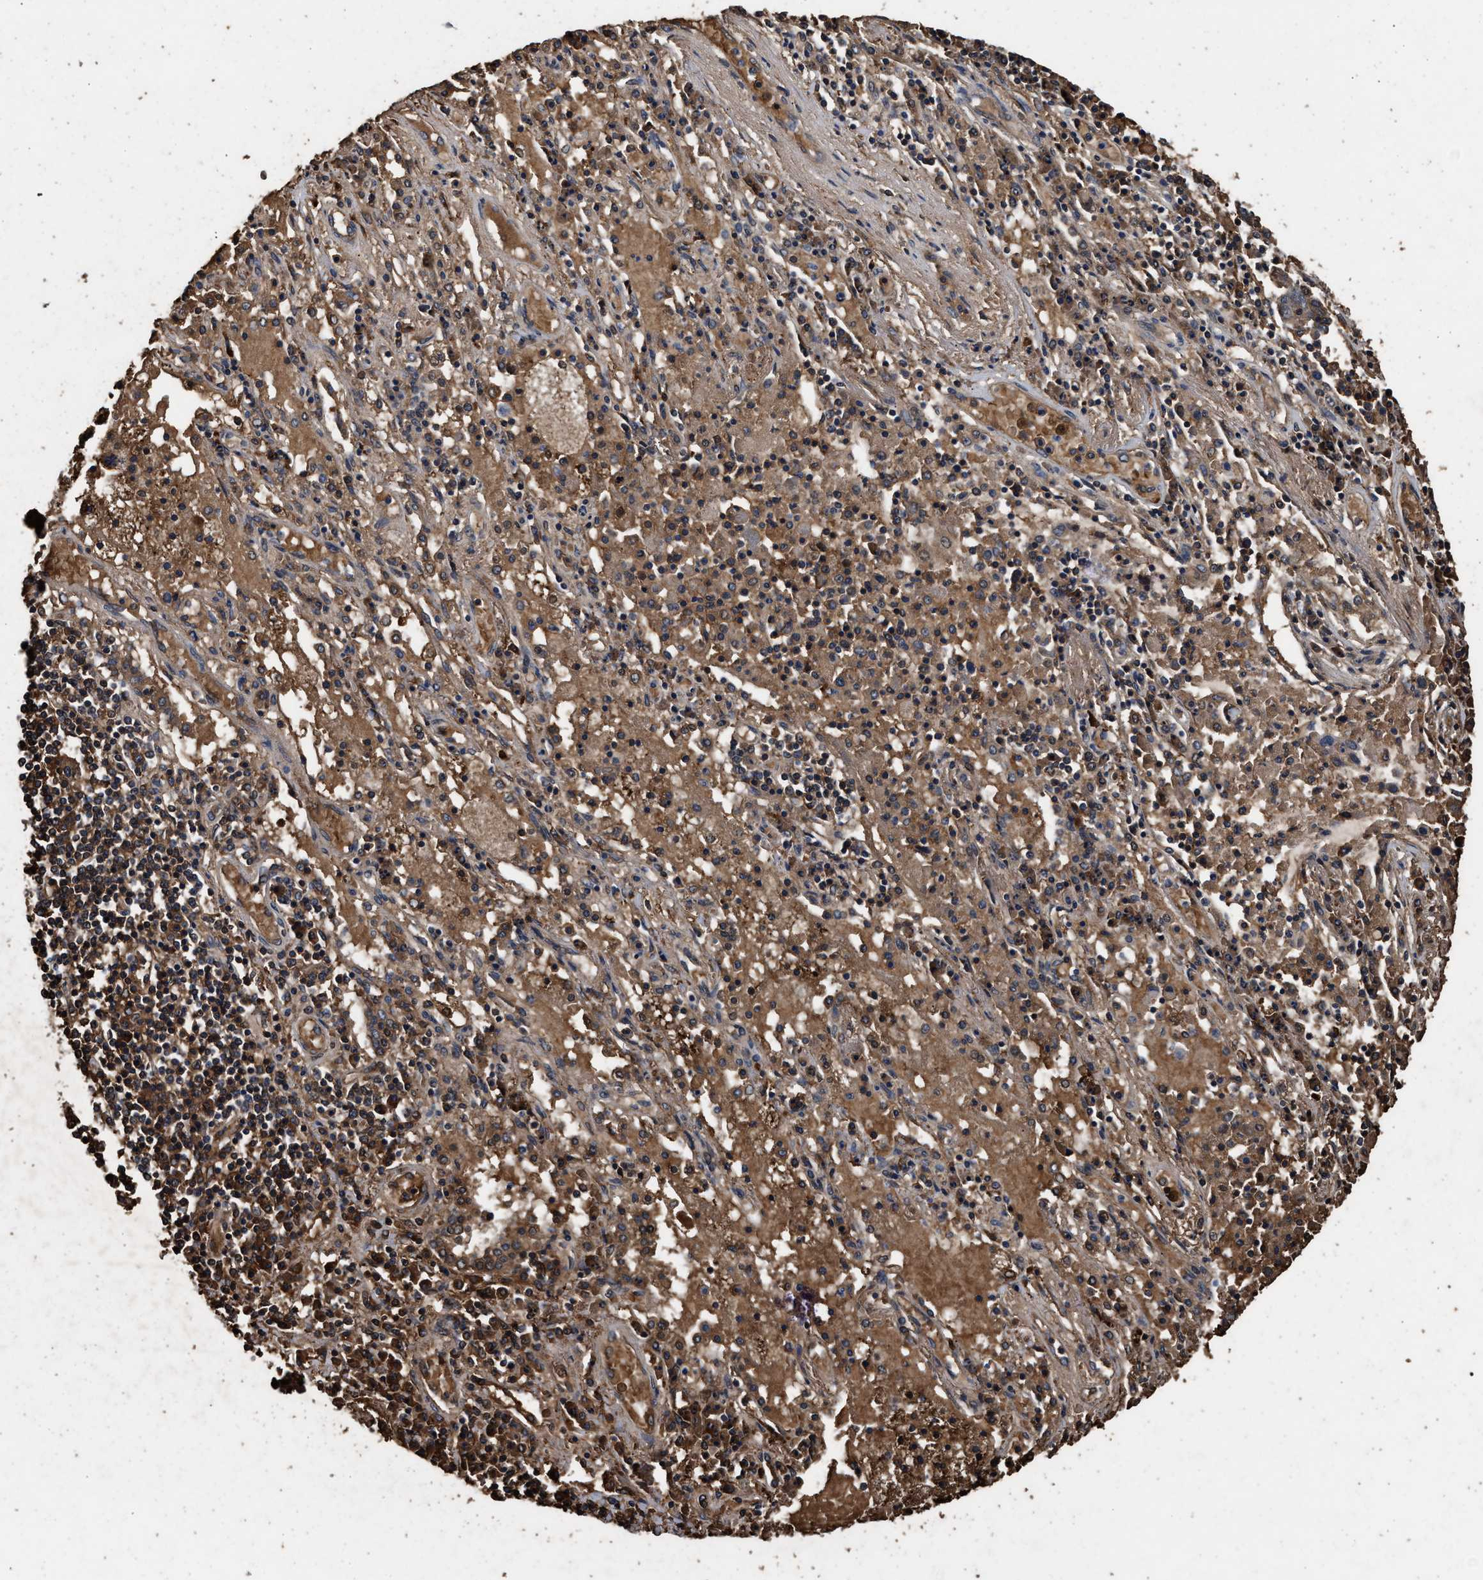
{"staining": {"intensity": "moderate", "quantity": ">75%", "location": "cytoplasmic/membranous"}, "tissue": "lung cancer", "cell_type": "Tumor cells", "image_type": "cancer", "snomed": [{"axis": "morphology", "description": "Squamous cell carcinoma, NOS"}, {"axis": "topography", "description": "Lung"}], "caption": "Immunohistochemical staining of lung cancer shows medium levels of moderate cytoplasmic/membranous protein positivity in about >75% of tumor cells.", "gene": "KYAT1", "patient": {"sex": "male", "age": 65}}